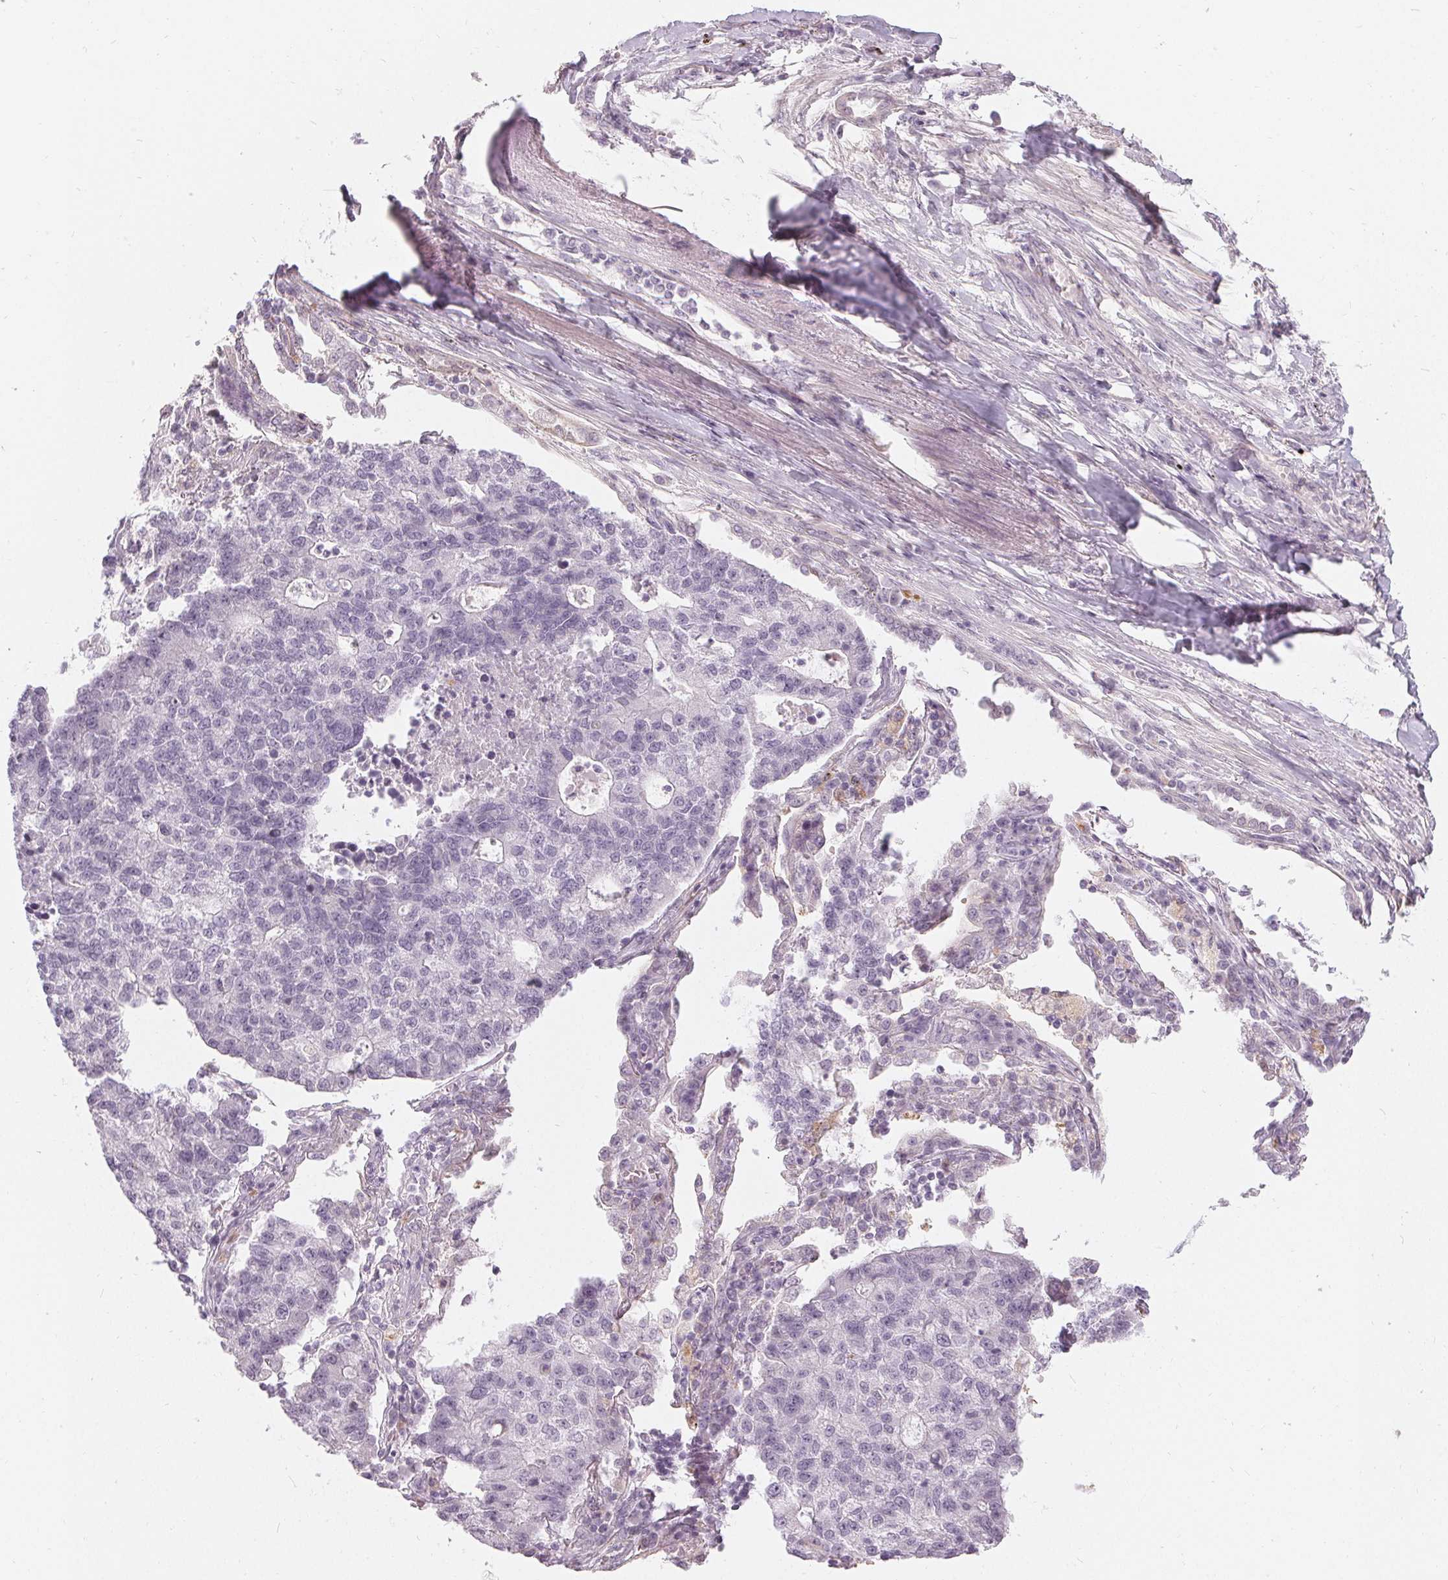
{"staining": {"intensity": "negative", "quantity": "none", "location": "none"}, "tissue": "lung cancer", "cell_type": "Tumor cells", "image_type": "cancer", "snomed": [{"axis": "morphology", "description": "Adenocarcinoma, NOS"}, {"axis": "topography", "description": "Lung"}], "caption": "This is a photomicrograph of immunohistochemistry (IHC) staining of adenocarcinoma (lung), which shows no positivity in tumor cells.", "gene": "HOPX", "patient": {"sex": "male", "age": 57}}